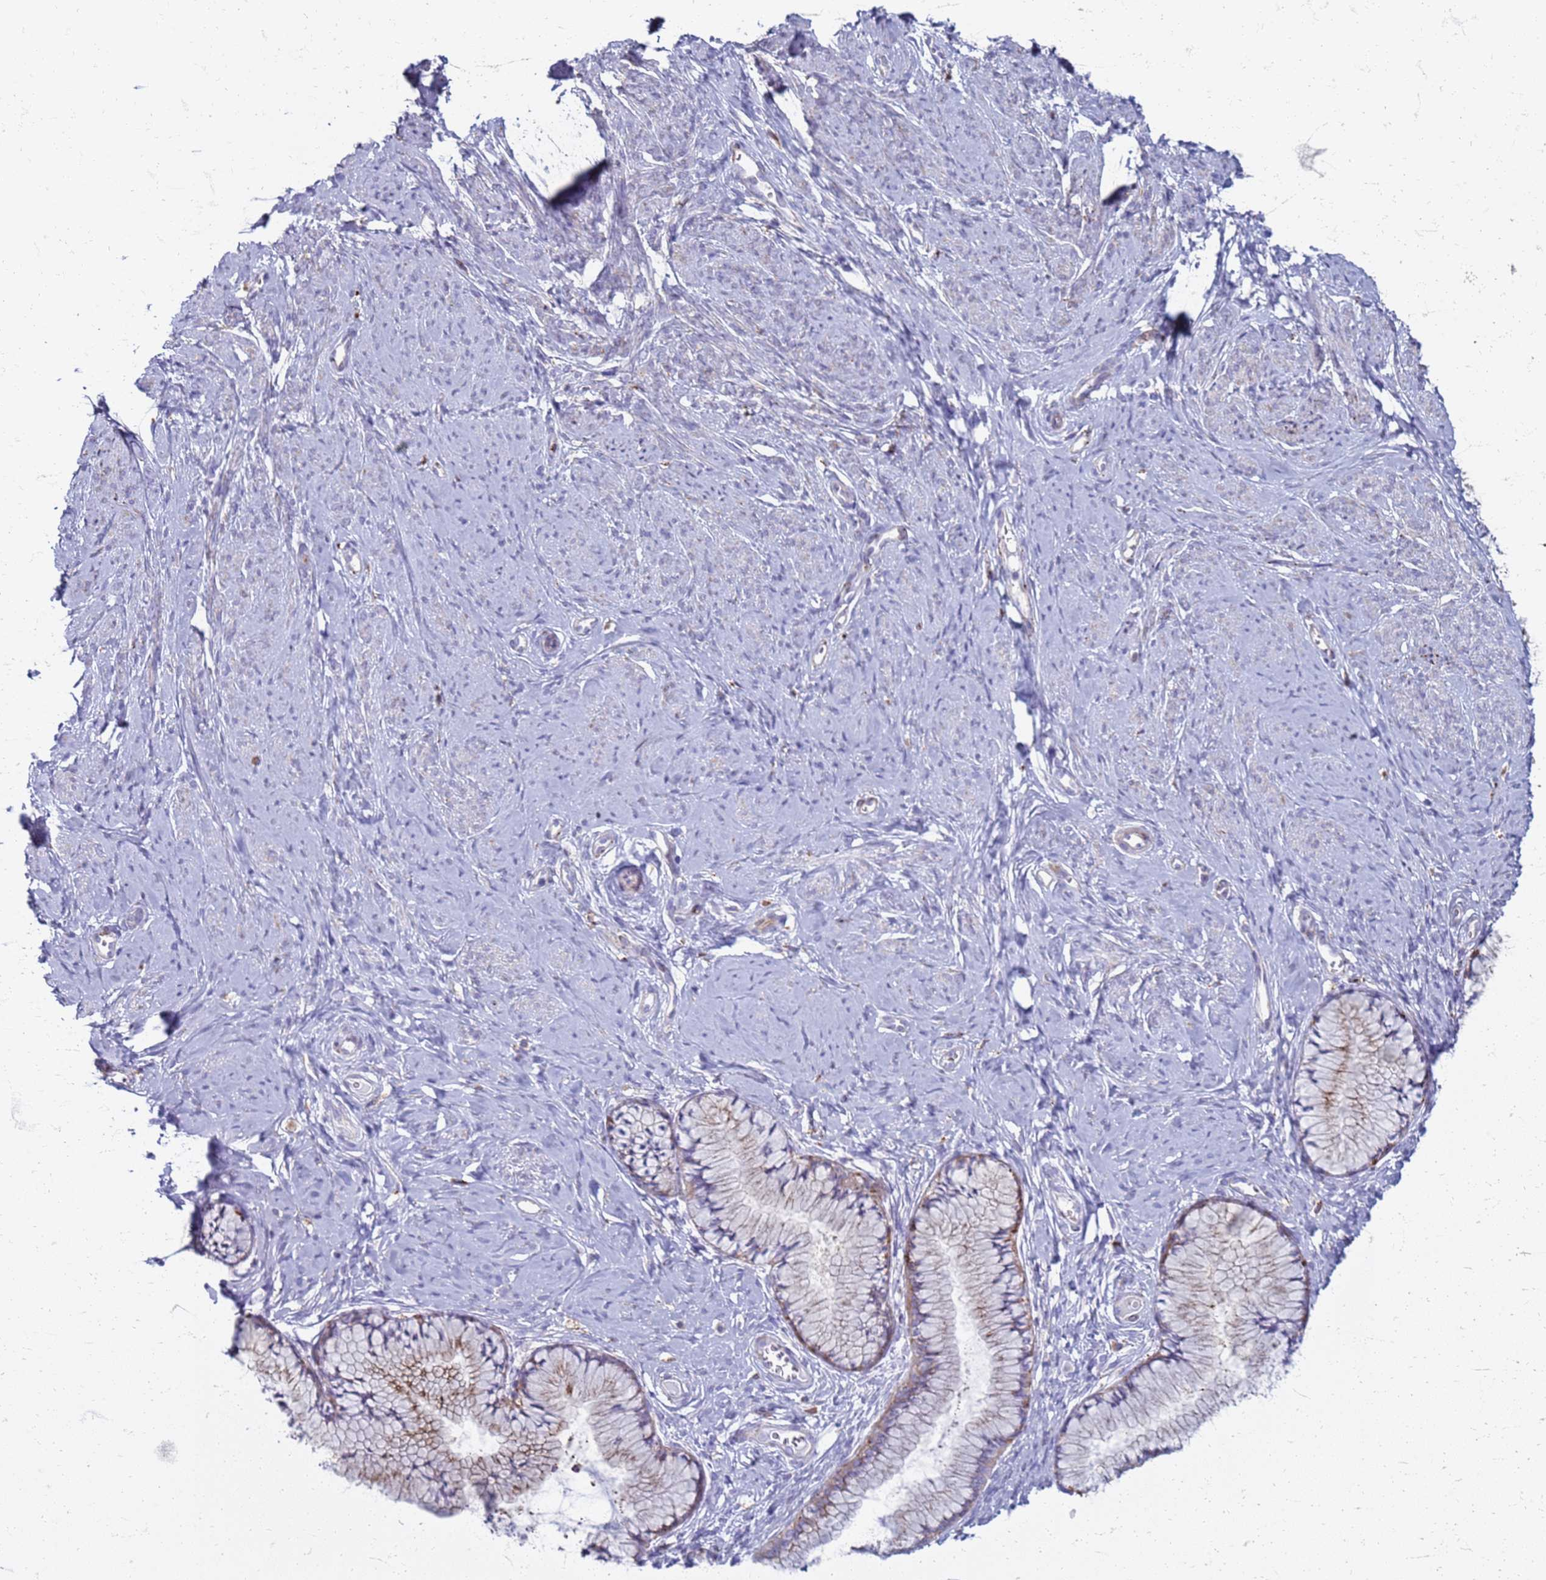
{"staining": {"intensity": "moderate", "quantity": "<25%", "location": "cytoplasmic/membranous"}, "tissue": "cervix", "cell_type": "Glandular cells", "image_type": "normal", "snomed": [{"axis": "morphology", "description": "Normal tissue, NOS"}, {"axis": "topography", "description": "Cervix"}], "caption": "Benign cervix was stained to show a protein in brown. There is low levels of moderate cytoplasmic/membranous positivity in about <25% of glandular cells.", "gene": "PDK3", "patient": {"sex": "female", "age": 42}}